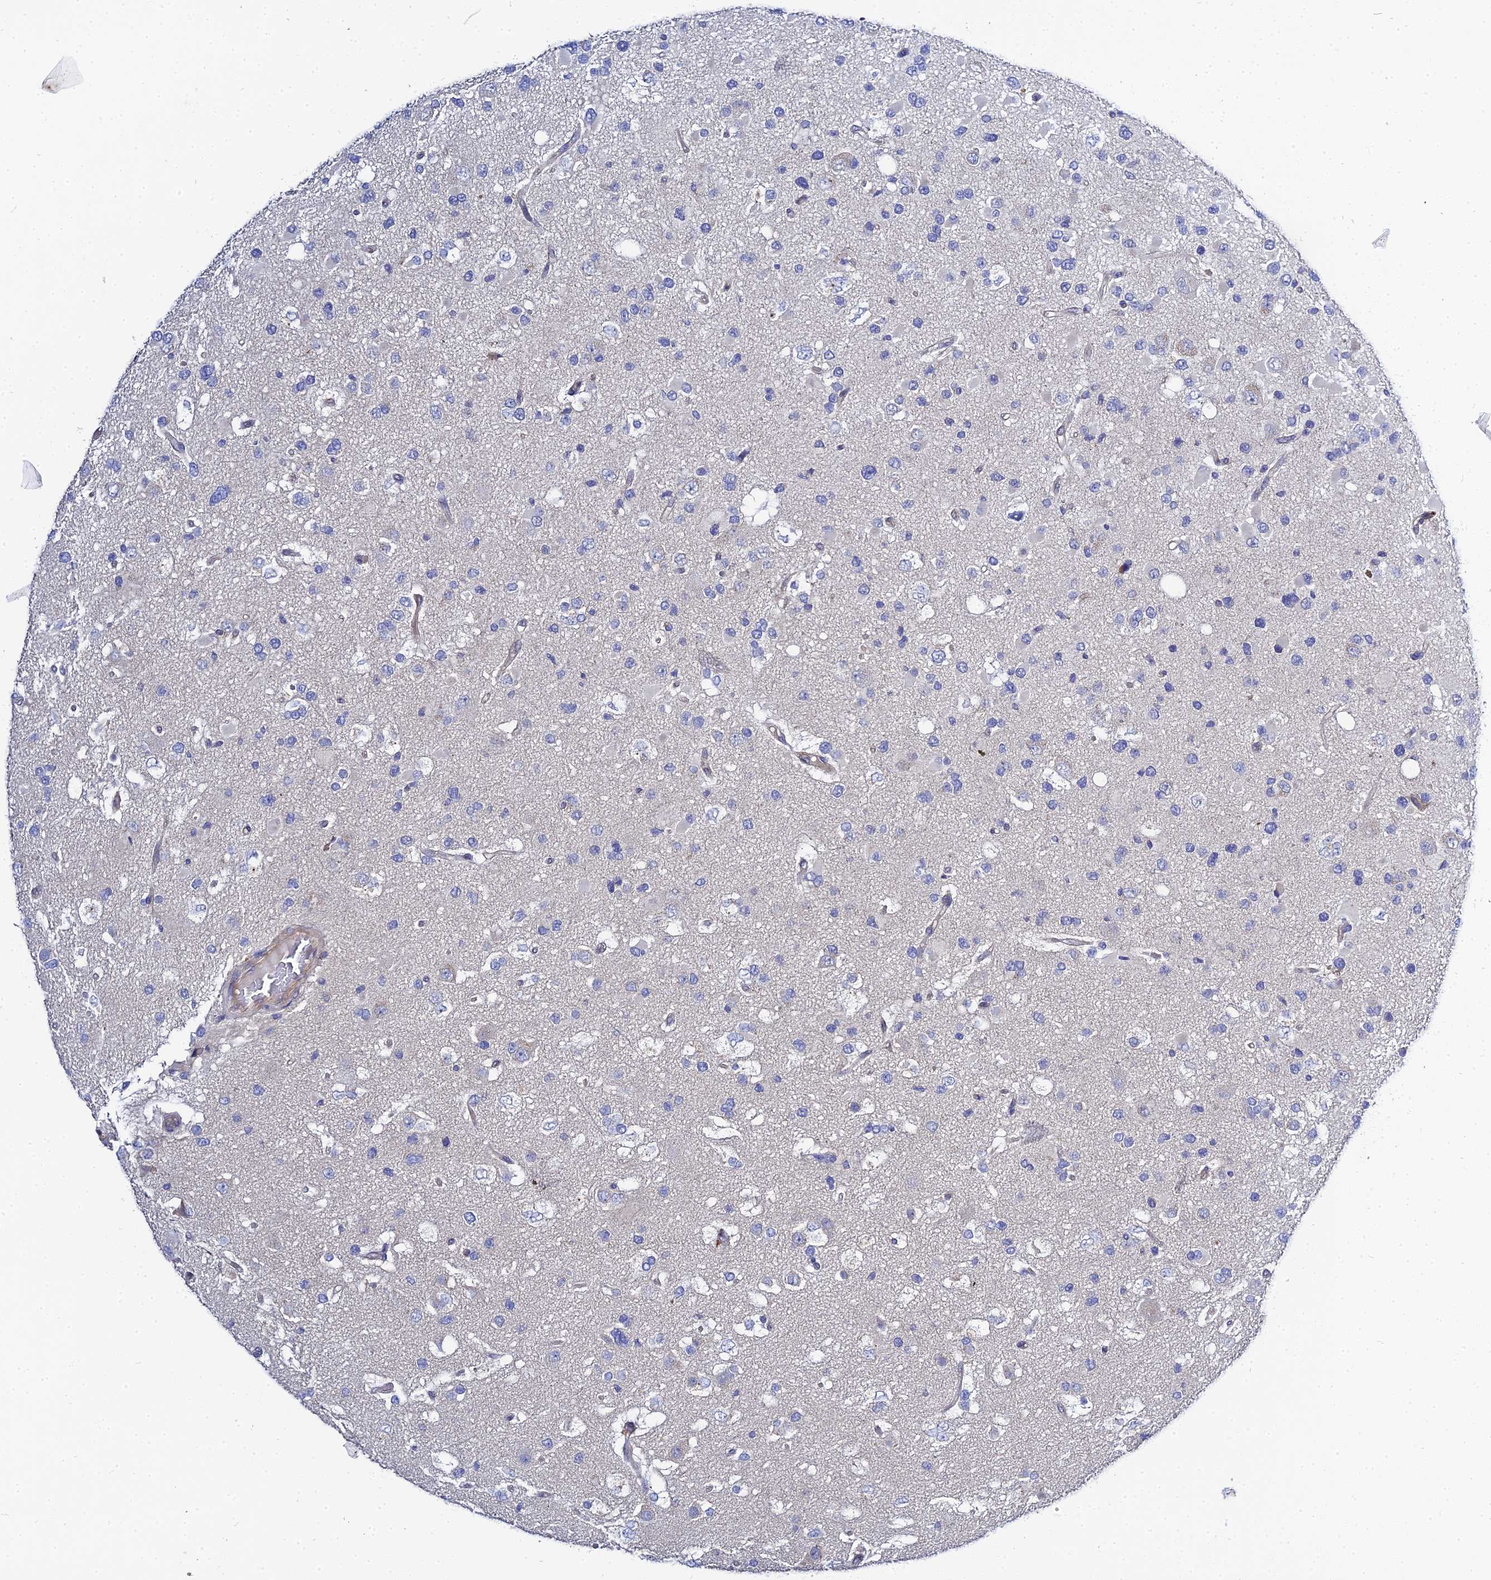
{"staining": {"intensity": "negative", "quantity": "none", "location": "none"}, "tissue": "glioma", "cell_type": "Tumor cells", "image_type": "cancer", "snomed": [{"axis": "morphology", "description": "Glioma, malignant, High grade"}, {"axis": "topography", "description": "Brain"}], "caption": "This image is of glioma stained with immunohistochemistry (IHC) to label a protein in brown with the nuclei are counter-stained blue. There is no expression in tumor cells.", "gene": "APOBEC3H", "patient": {"sex": "male", "age": 53}}